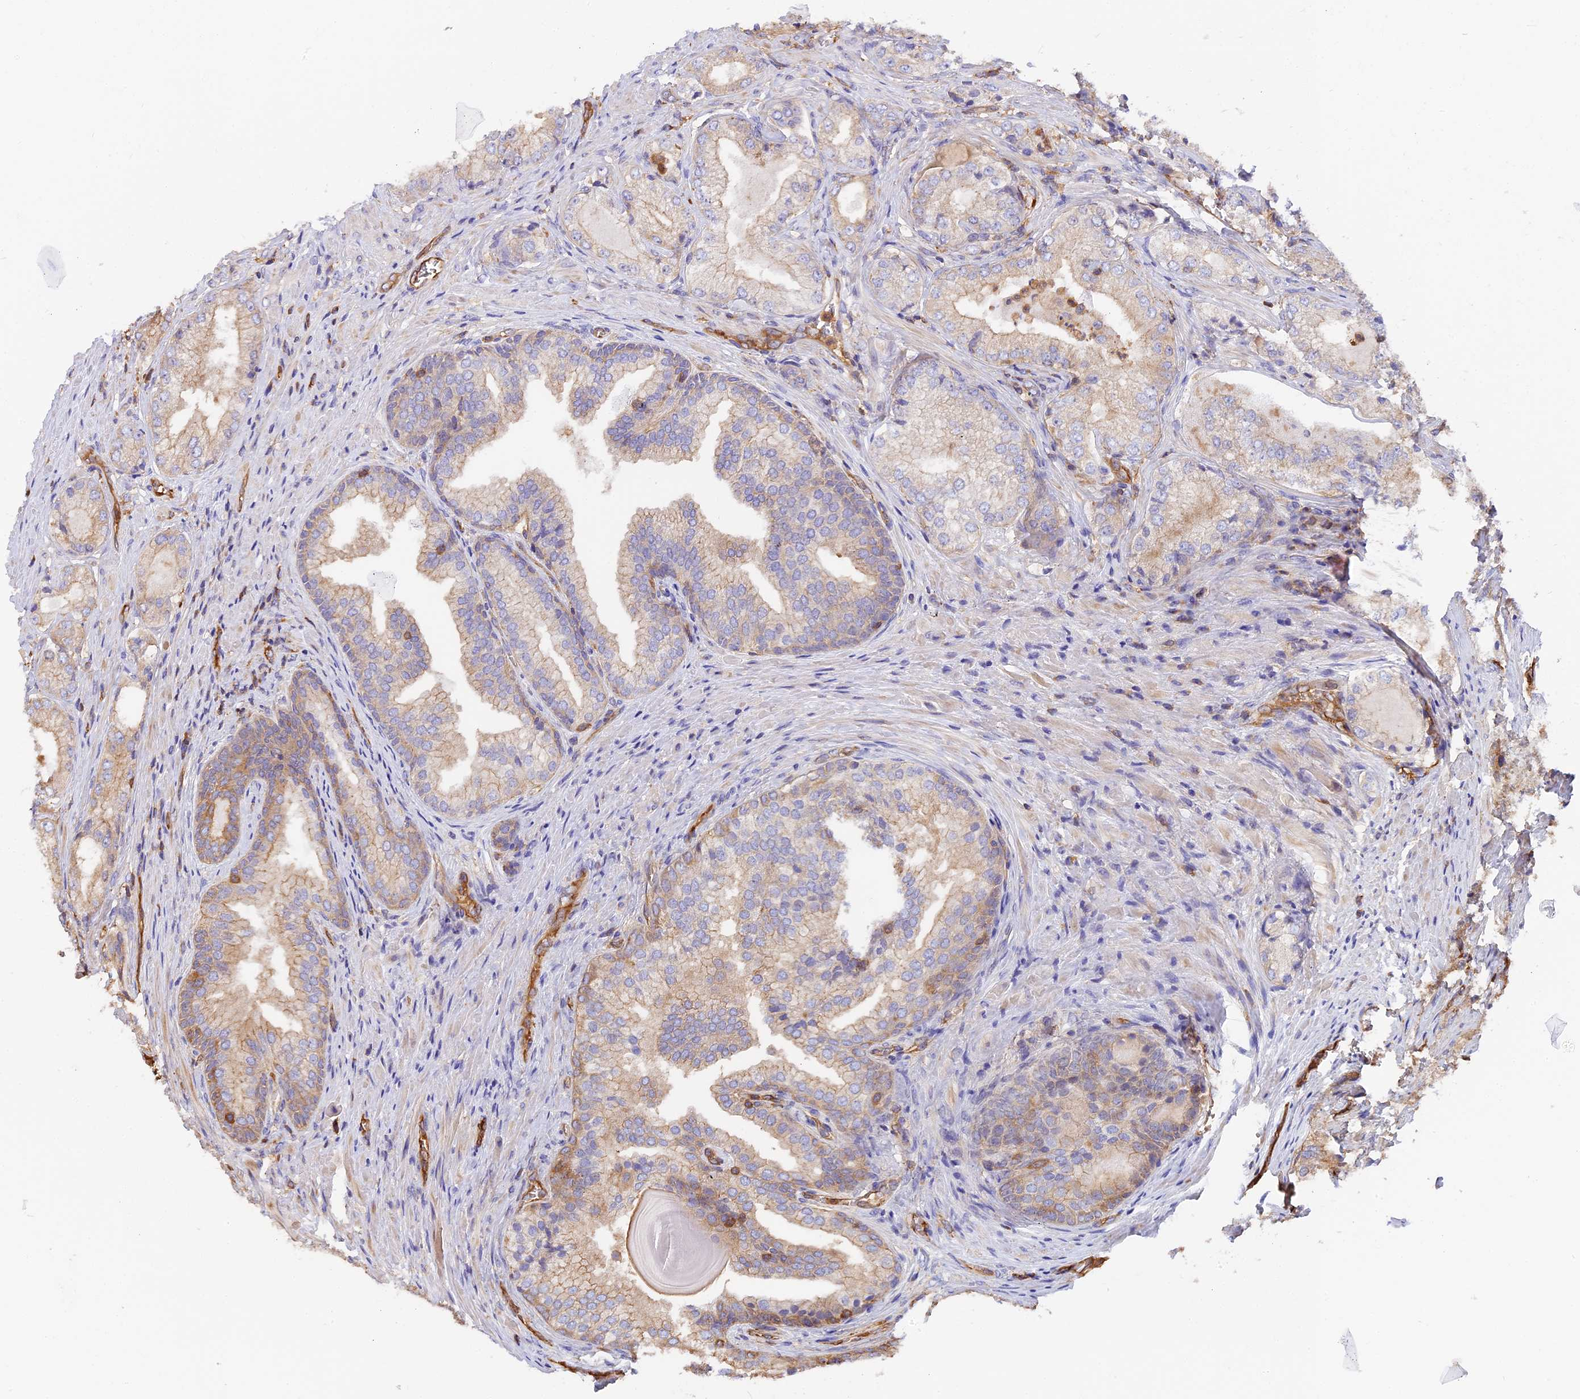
{"staining": {"intensity": "weak", "quantity": ">75%", "location": "cytoplasmic/membranous"}, "tissue": "prostate cancer", "cell_type": "Tumor cells", "image_type": "cancer", "snomed": [{"axis": "morphology", "description": "Adenocarcinoma, Low grade"}, {"axis": "topography", "description": "Prostate"}], "caption": "Immunohistochemical staining of low-grade adenocarcinoma (prostate) displays low levels of weak cytoplasmic/membranous positivity in about >75% of tumor cells.", "gene": "VPS18", "patient": {"sex": "male", "age": 68}}